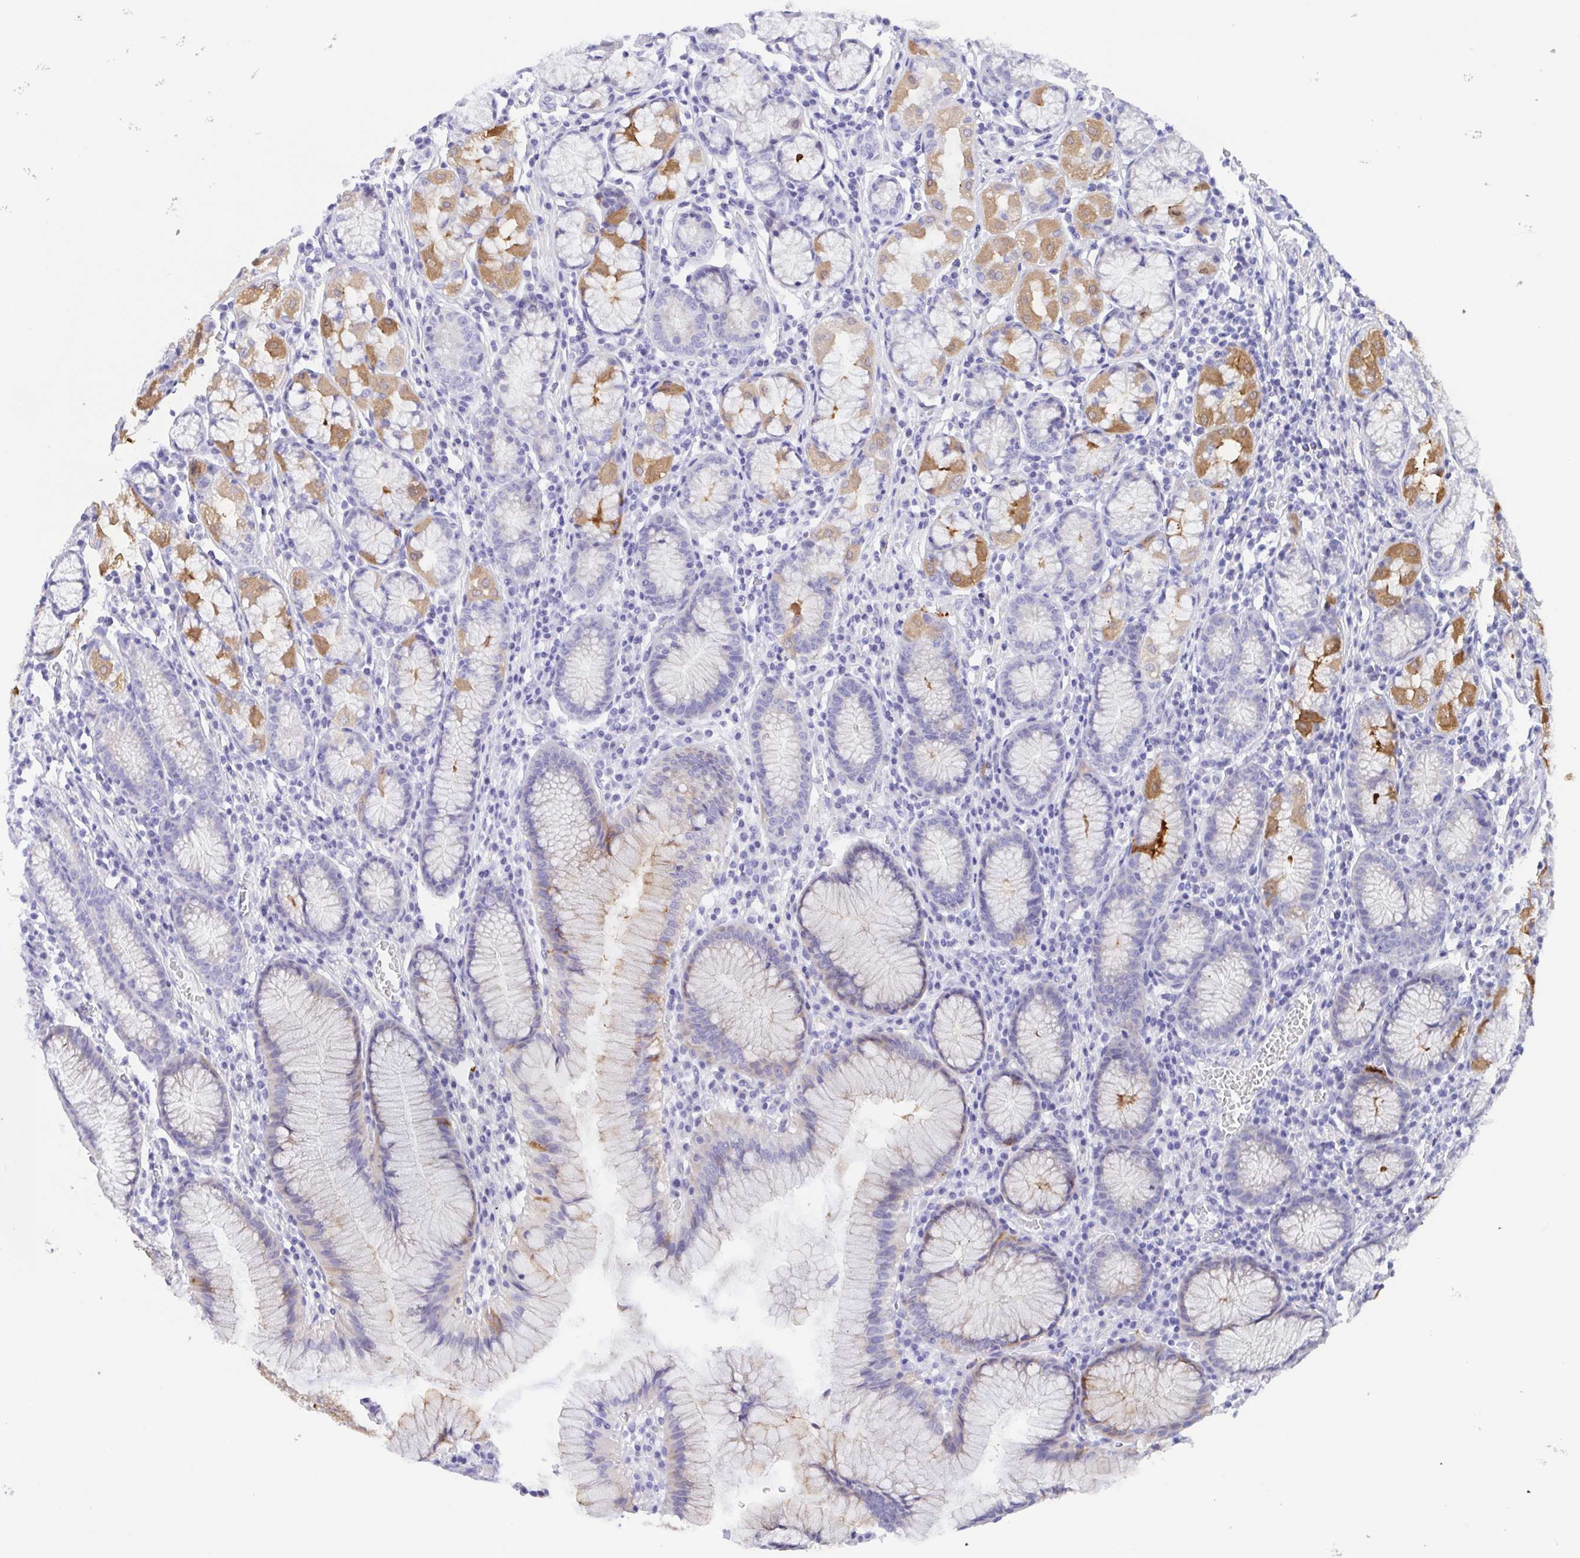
{"staining": {"intensity": "moderate", "quantity": "25%-75%", "location": "cytoplasmic/membranous"}, "tissue": "stomach", "cell_type": "Glandular cells", "image_type": "normal", "snomed": [{"axis": "morphology", "description": "Normal tissue, NOS"}, {"axis": "topography", "description": "Stomach"}], "caption": "An image showing moderate cytoplasmic/membranous staining in about 25%-75% of glandular cells in normal stomach, as visualized by brown immunohistochemical staining.", "gene": "MUCL3", "patient": {"sex": "male", "age": 55}}